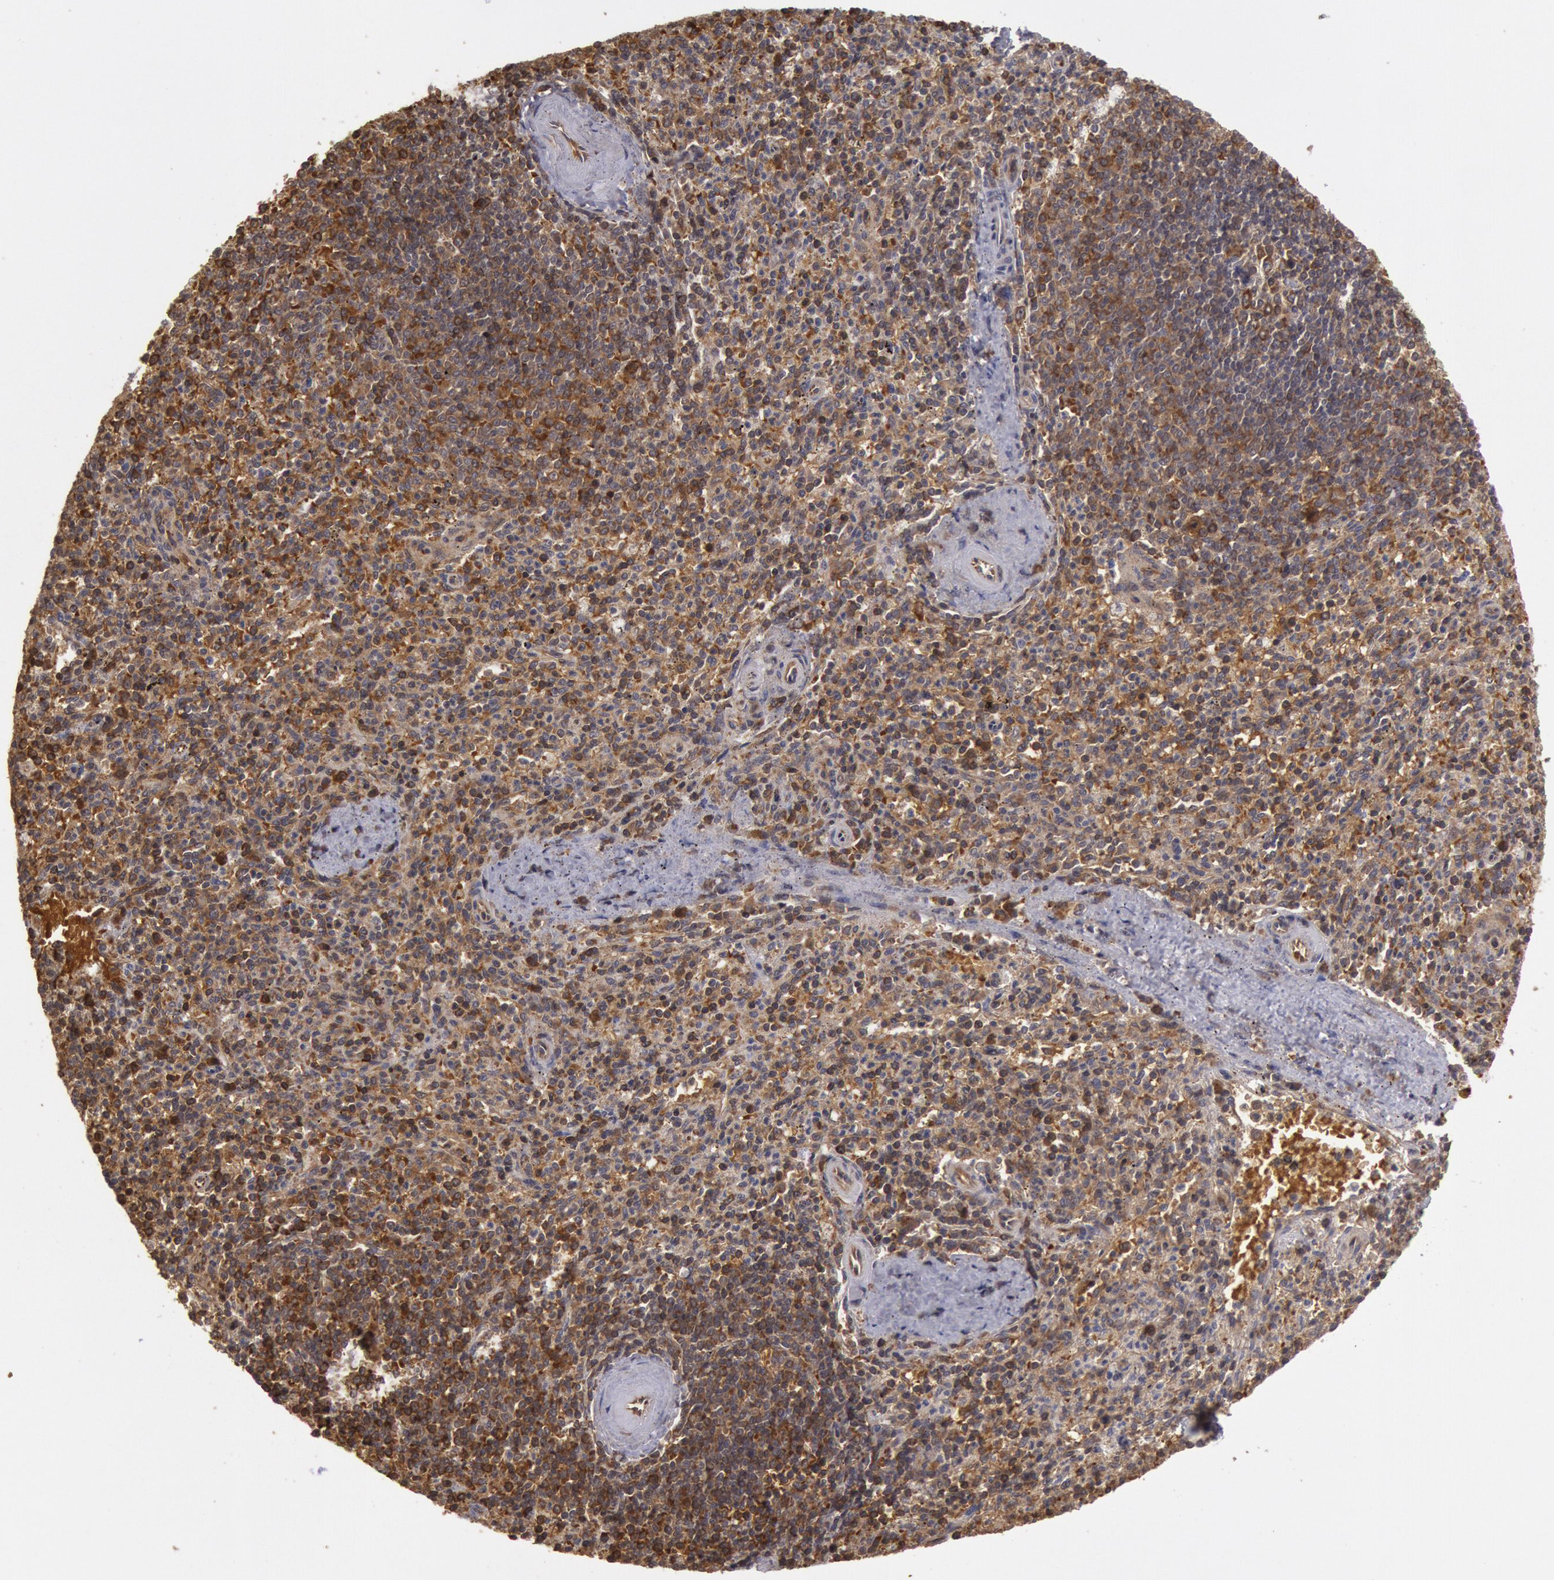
{"staining": {"intensity": "moderate", "quantity": "25%-75%", "location": "cytoplasmic/membranous"}, "tissue": "spleen", "cell_type": "Cells in red pulp", "image_type": "normal", "snomed": [{"axis": "morphology", "description": "Normal tissue, NOS"}, {"axis": "topography", "description": "Spleen"}], "caption": "Human spleen stained with a protein marker exhibits moderate staining in cells in red pulp.", "gene": "USP14", "patient": {"sex": "male", "age": 72}}